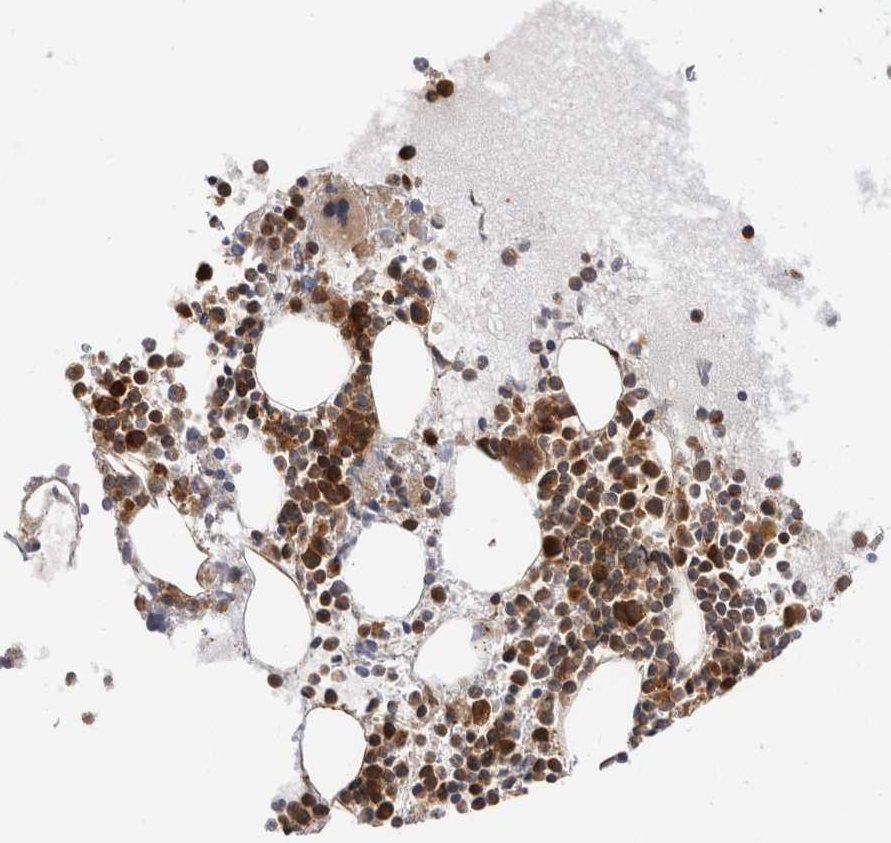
{"staining": {"intensity": "strong", "quantity": "25%-75%", "location": "cytoplasmic/membranous,nuclear"}, "tissue": "bone marrow", "cell_type": "Hematopoietic cells", "image_type": "normal", "snomed": [{"axis": "morphology", "description": "Normal tissue, NOS"}, {"axis": "morphology", "description": "Inflammation, NOS"}, {"axis": "topography", "description": "Bone marrow"}], "caption": "Unremarkable bone marrow exhibits strong cytoplasmic/membranous,nuclear staining in about 25%-75% of hematopoietic cells (DAB = brown stain, brightfield microscopy at high magnification)..", "gene": "ACTL9", "patient": {"sex": "male", "age": 46}}